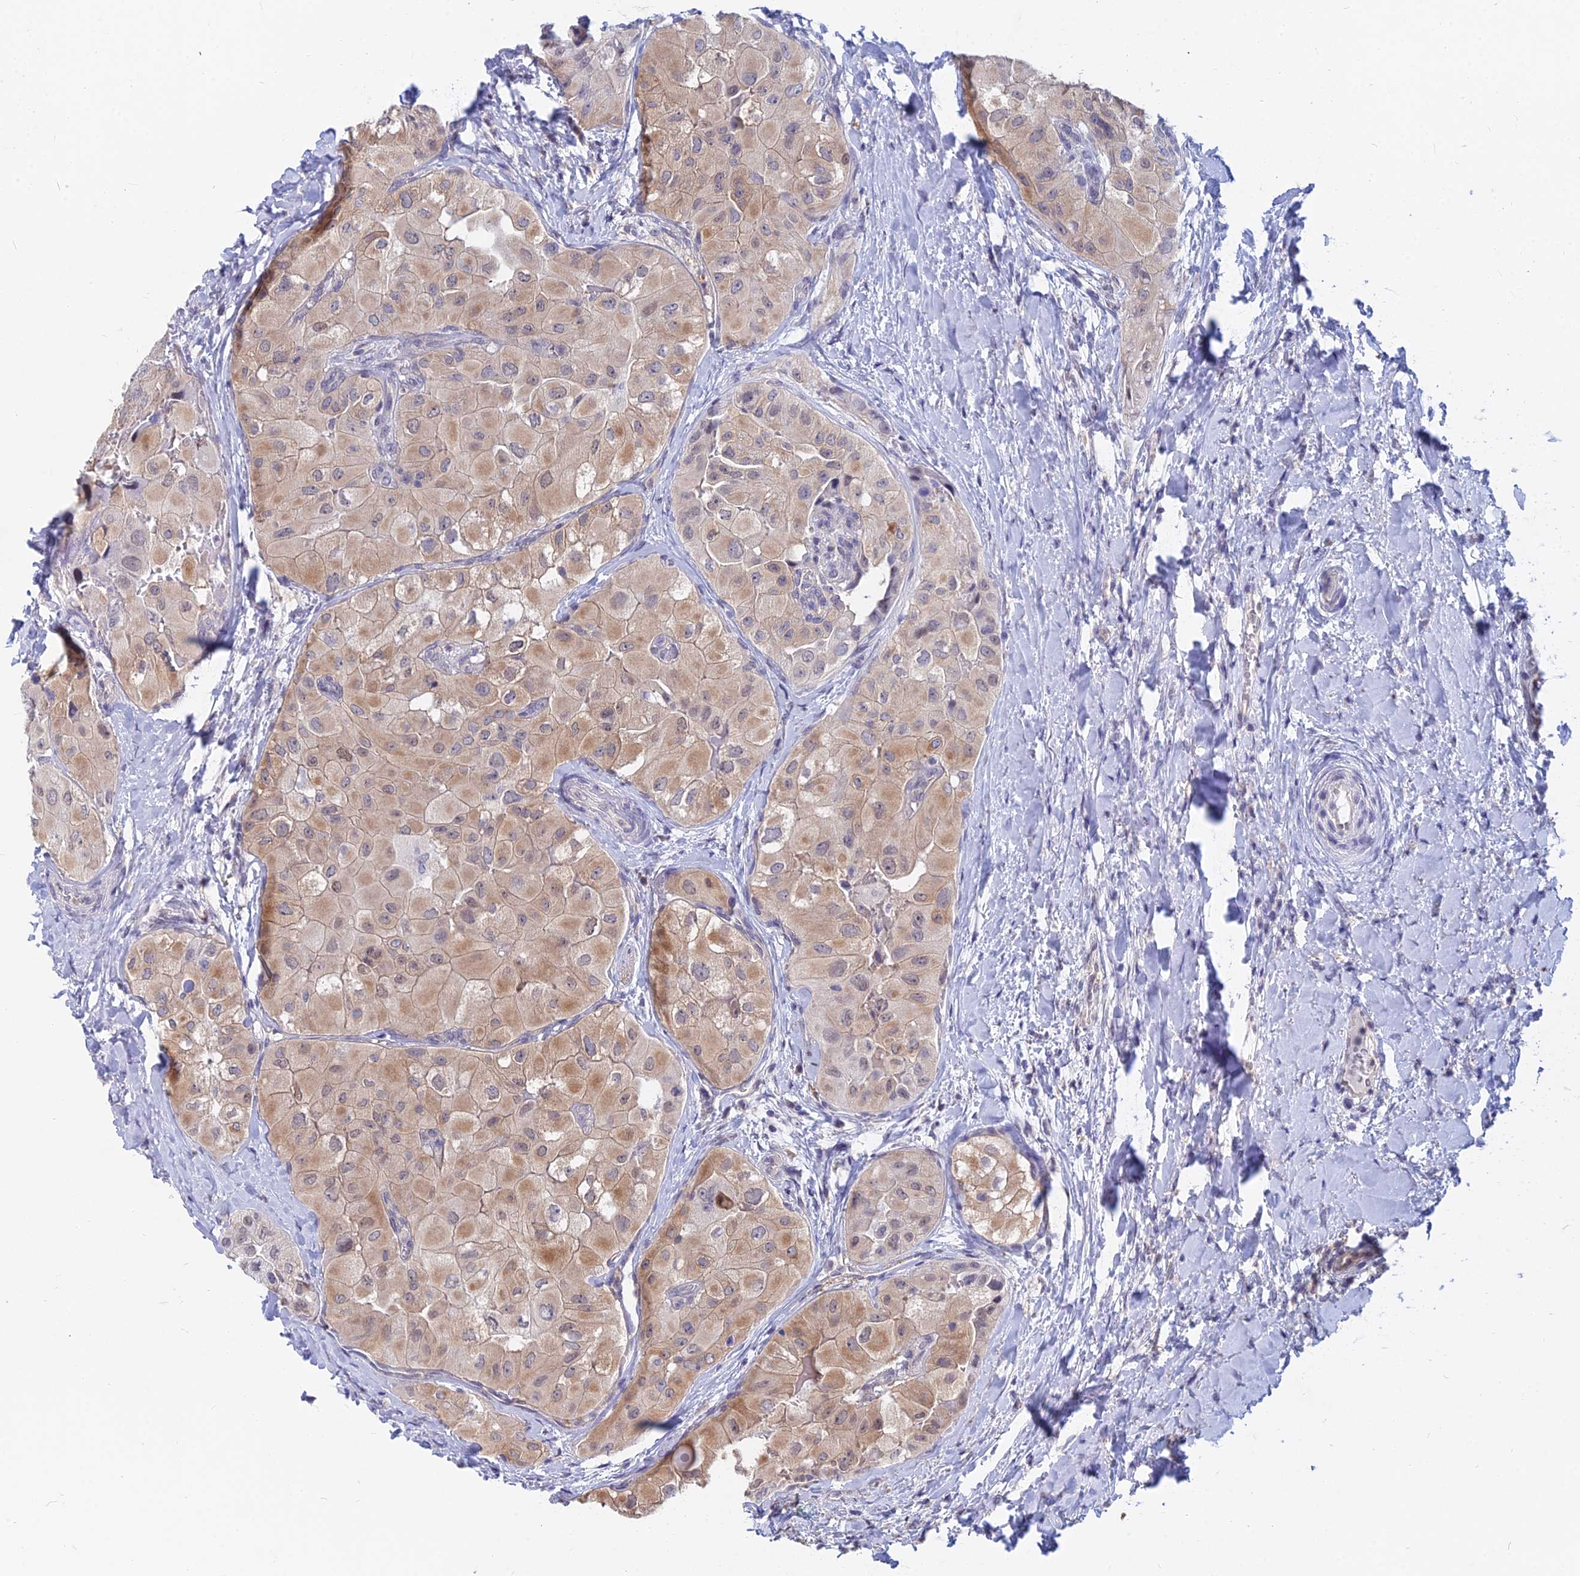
{"staining": {"intensity": "weak", "quantity": ">75%", "location": "cytoplasmic/membranous"}, "tissue": "thyroid cancer", "cell_type": "Tumor cells", "image_type": "cancer", "snomed": [{"axis": "morphology", "description": "Normal tissue, NOS"}, {"axis": "morphology", "description": "Papillary adenocarcinoma, NOS"}, {"axis": "topography", "description": "Thyroid gland"}], "caption": "This histopathology image reveals immunohistochemistry staining of human thyroid cancer (papillary adenocarcinoma), with low weak cytoplasmic/membranous positivity in approximately >75% of tumor cells.", "gene": "B3GALT4", "patient": {"sex": "female", "age": 59}}